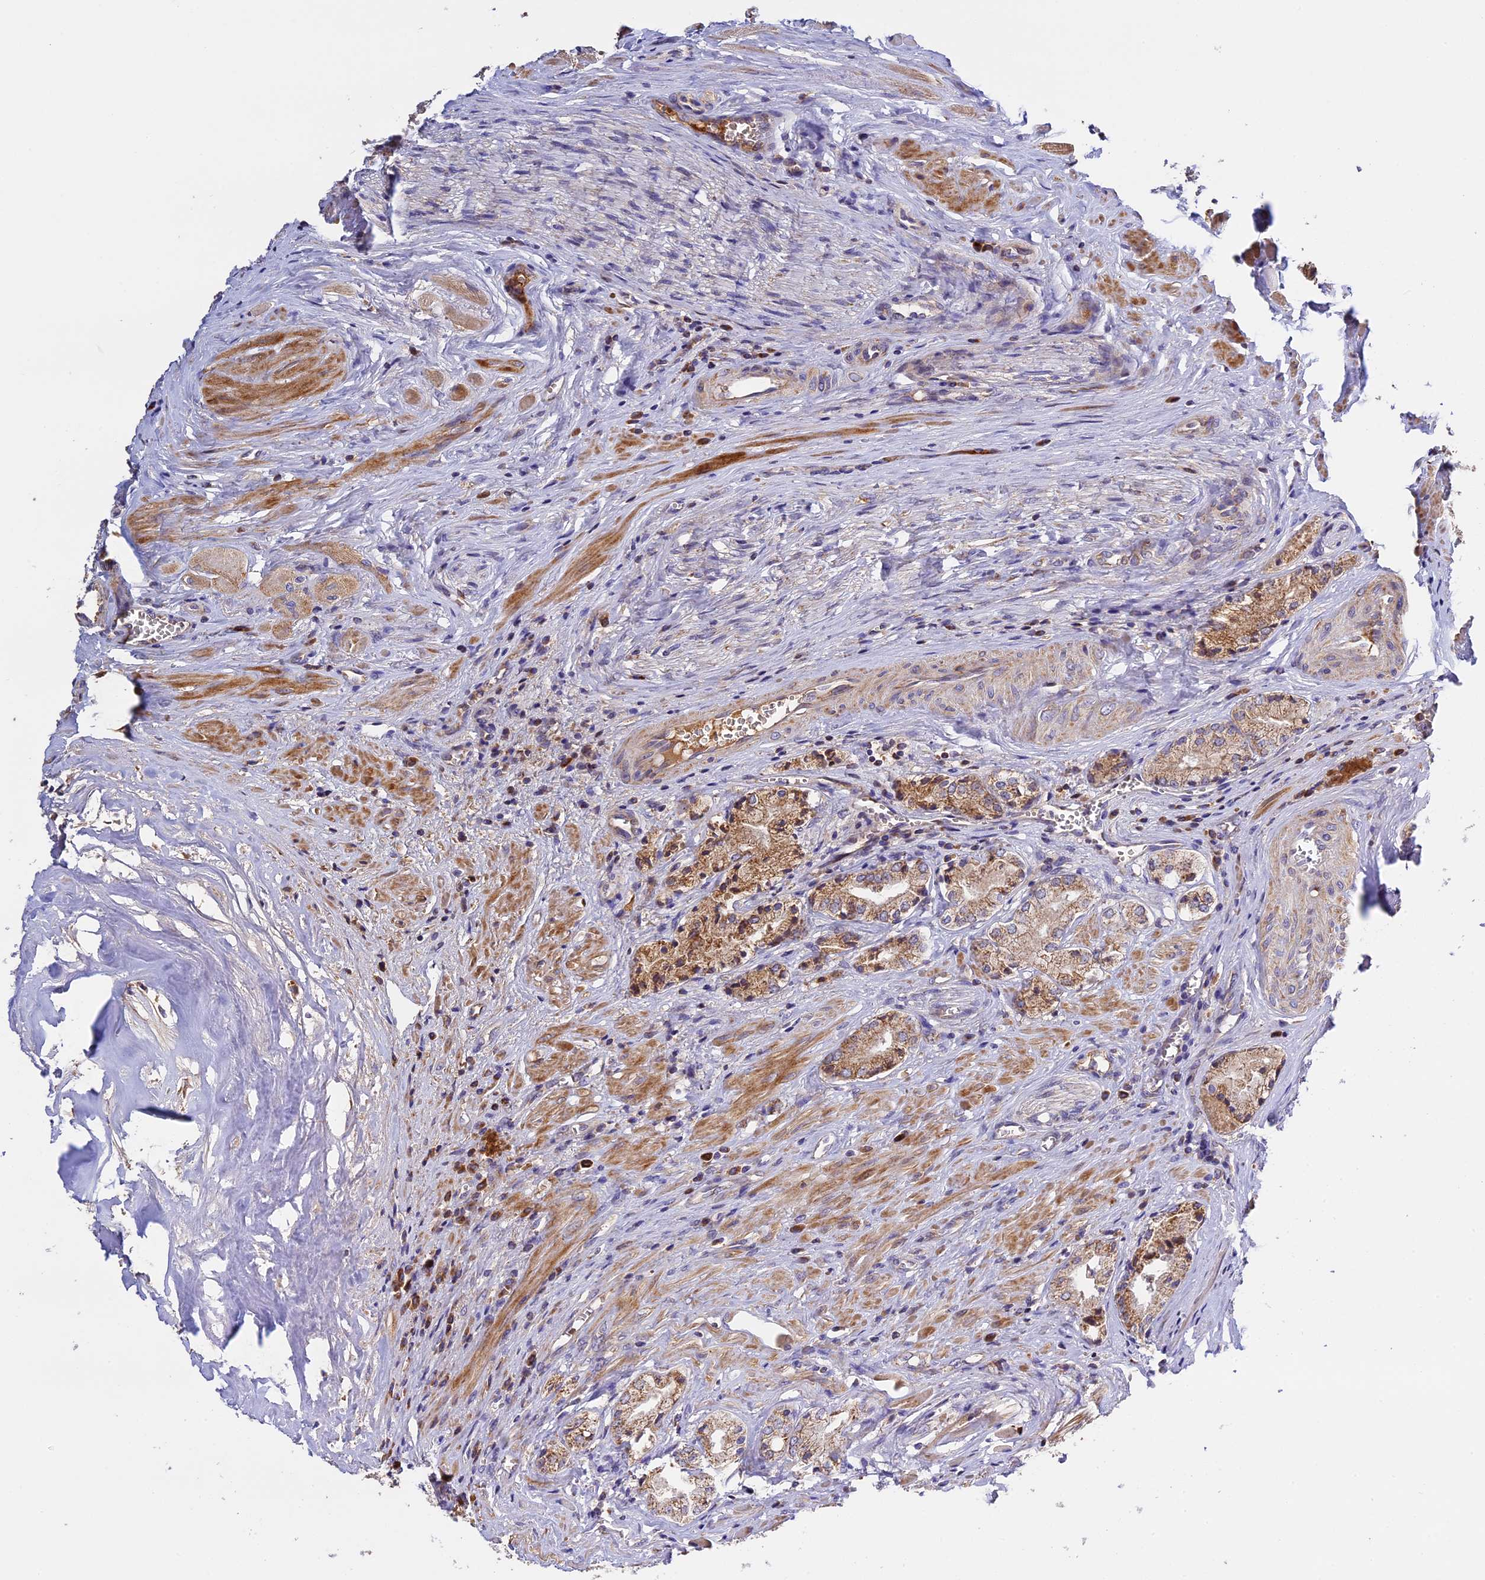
{"staining": {"intensity": "moderate", "quantity": ">75%", "location": "cytoplasmic/membranous"}, "tissue": "prostate cancer", "cell_type": "Tumor cells", "image_type": "cancer", "snomed": [{"axis": "morphology", "description": "Adenocarcinoma, Low grade"}, {"axis": "topography", "description": "Prostate"}], "caption": "Protein expression by immunohistochemistry shows moderate cytoplasmic/membranous positivity in about >75% of tumor cells in adenocarcinoma (low-grade) (prostate). (DAB (3,3'-diaminobenzidine) IHC, brown staining for protein, blue staining for nuclei).", "gene": "OCEL1", "patient": {"sex": "male", "age": 60}}